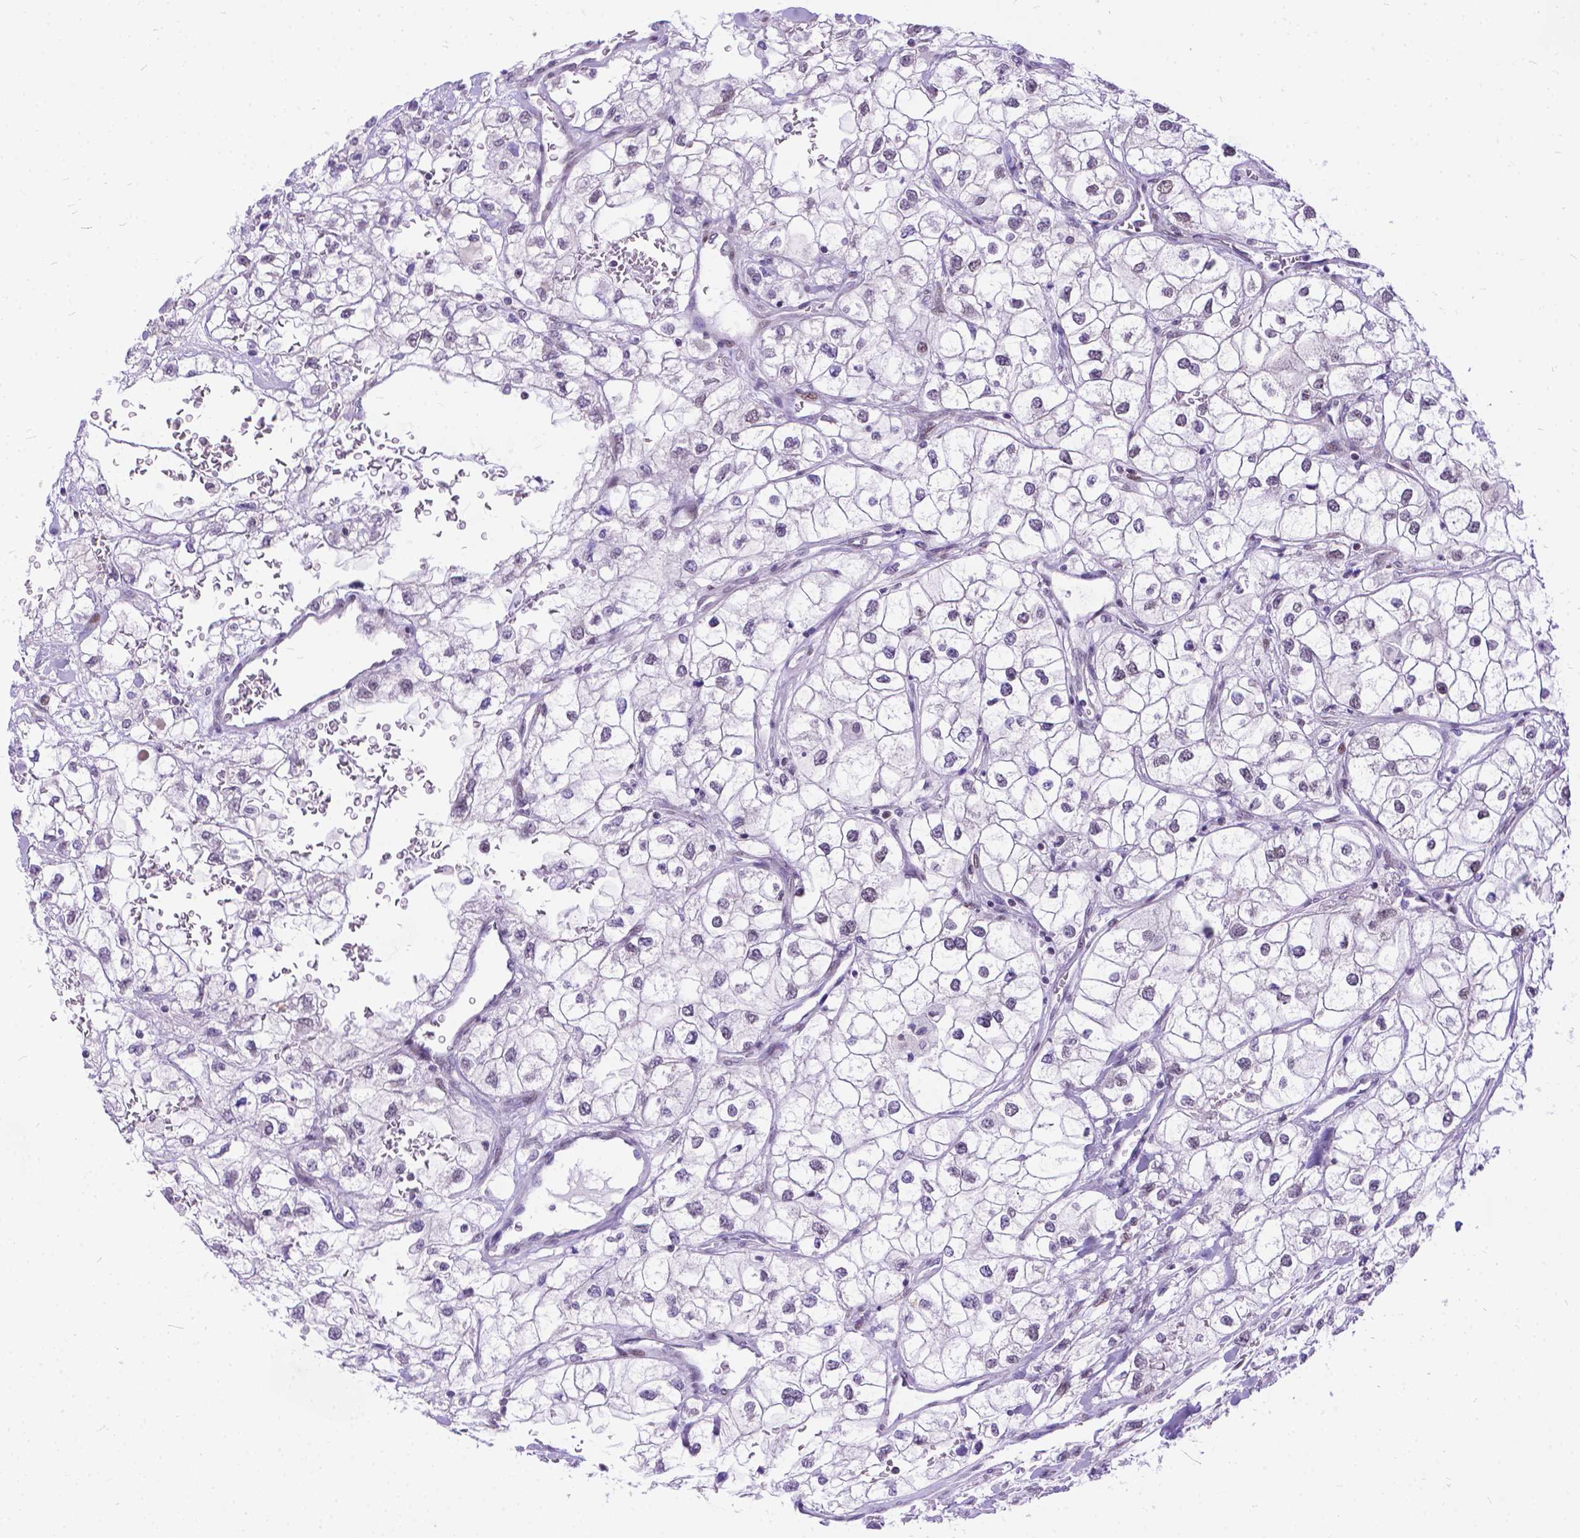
{"staining": {"intensity": "weak", "quantity": "<25%", "location": "nuclear"}, "tissue": "renal cancer", "cell_type": "Tumor cells", "image_type": "cancer", "snomed": [{"axis": "morphology", "description": "Adenocarcinoma, NOS"}, {"axis": "topography", "description": "Kidney"}], "caption": "Immunohistochemistry (IHC) micrograph of neoplastic tissue: adenocarcinoma (renal) stained with DAB demonstrates no significant protein expression in tumor cells.", "gene": "FAM124B", "patient": {"sex": "male", "age": 59}}